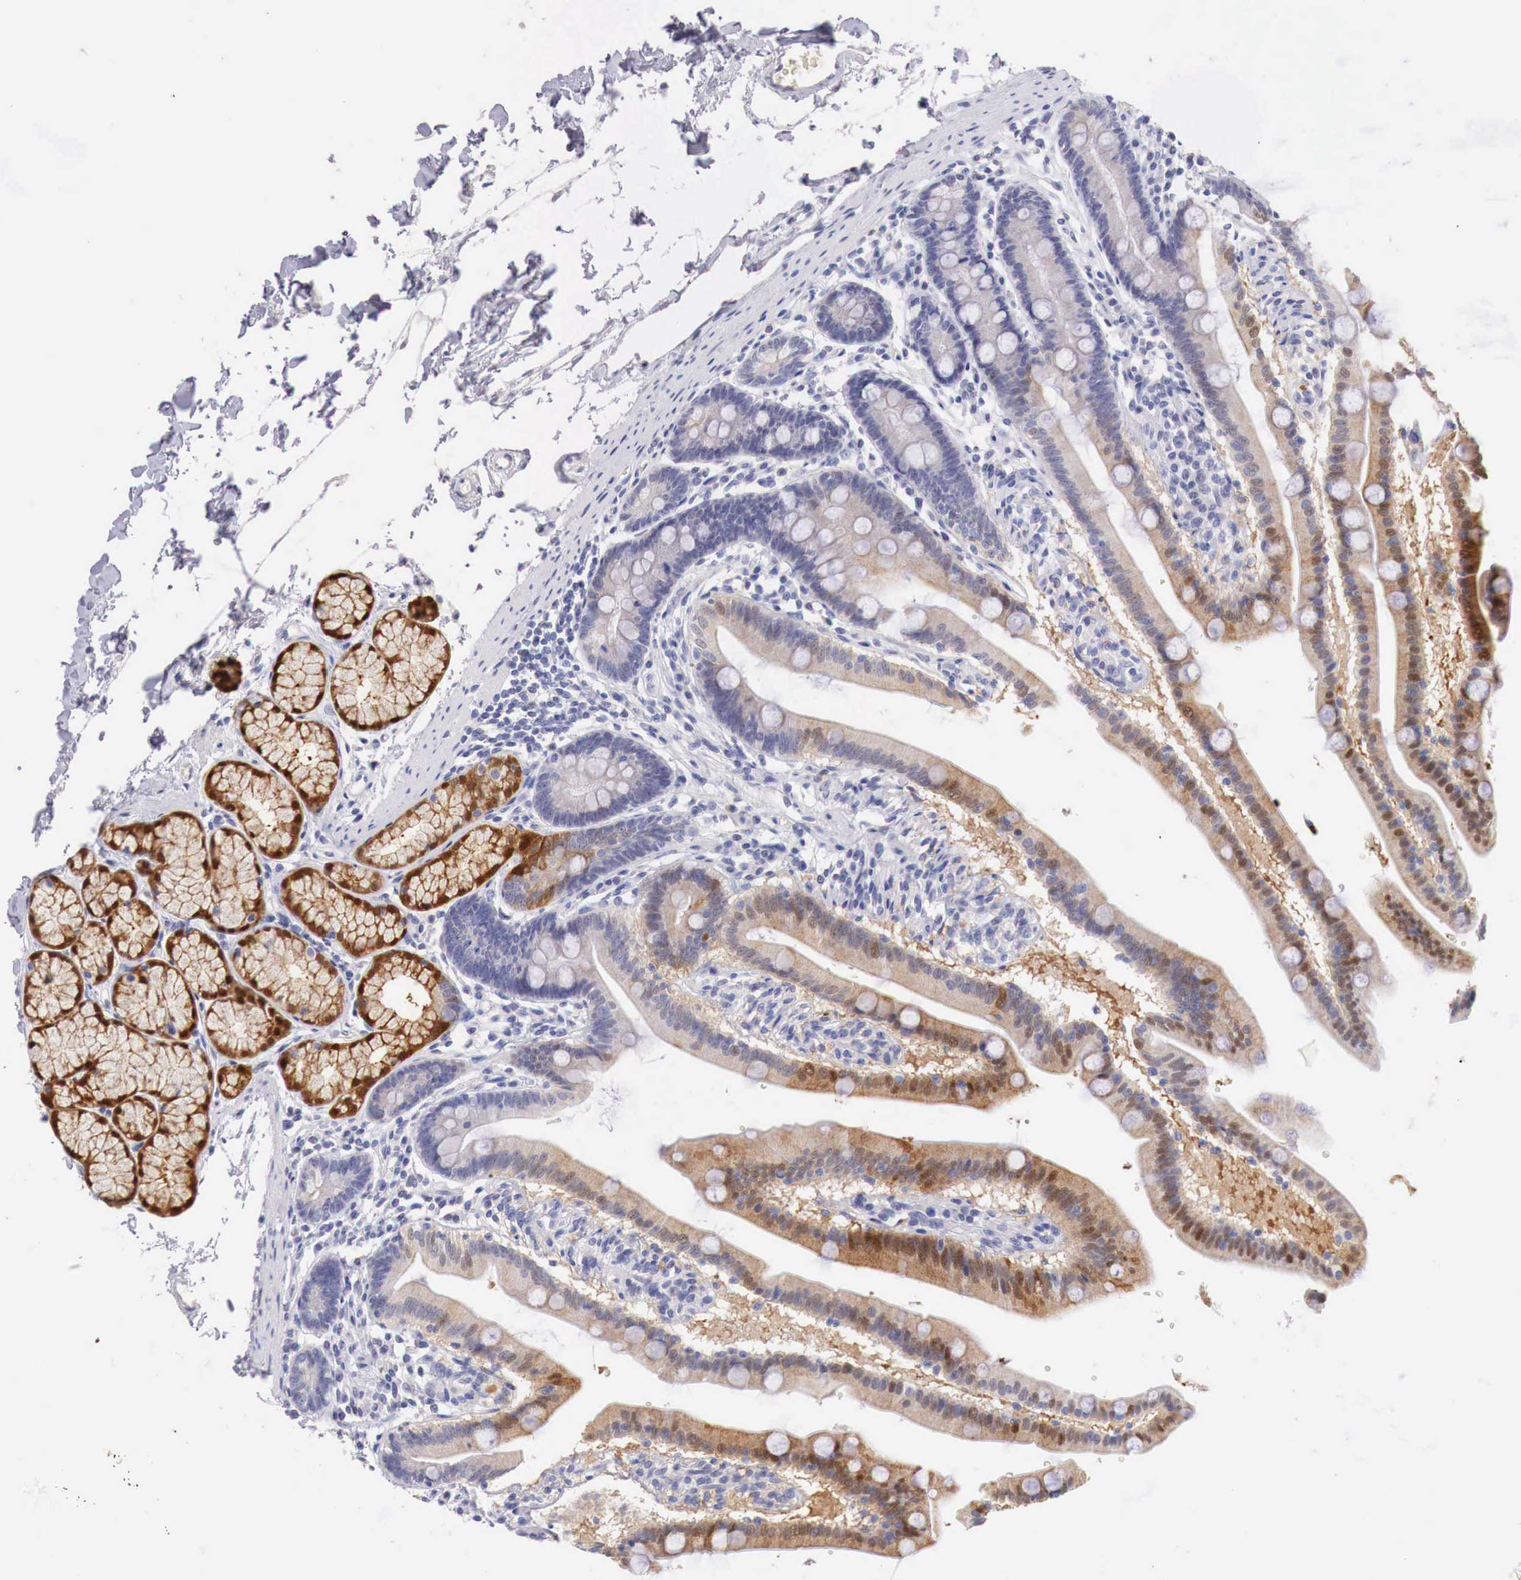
{"staining": {"intensity": "strong", "quantity": "25%-75%", "location": "cytoplasmic/membranous"}, "tissue": "duodenum", "cell_type": "Glandular cells", "image_type": "normal", "snomed": [{"axis": "morphology", "description": "Normal tissue, NOS"}, {"axis": "topography", "description": "Duodenum"}], "caption": "High-magnification brightfield microscopy of unremarkable duodenum stained with DAB (brown) and counterstained with hematoxylin (blue). glandular cells exhibit strong cytoplasmic/membranous expression is appreciated in approximately25%-75% of cells.", "gene": "ITIH6", "patient": {"sex": "female", "age": 77}}